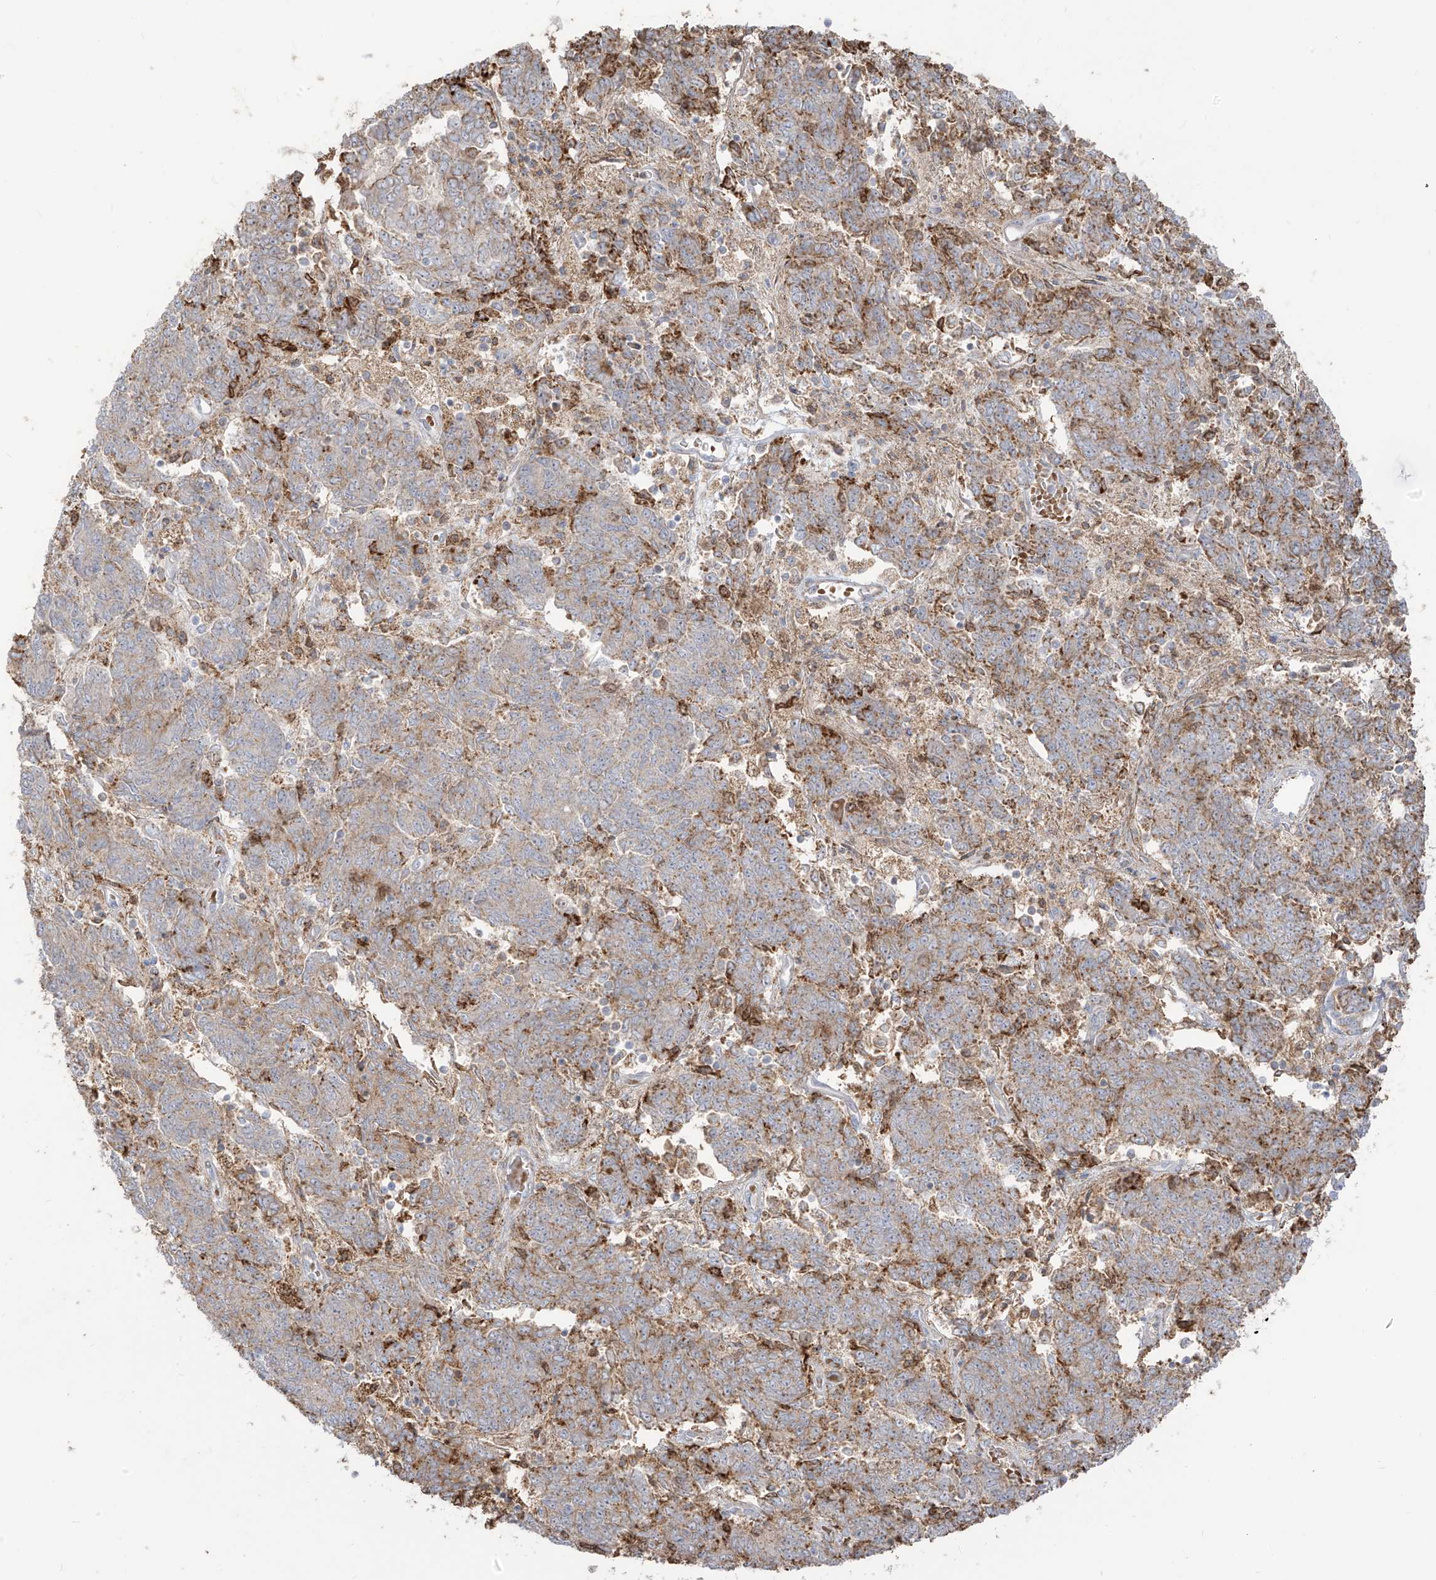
{"staining": {"intensity": "moderate", "quantity": ">75%", "location": "cytoplasmic/membranous"}, "tissue": "endometrial cancer", "cell_type": "Tumor cells", "image_type": "cancer", "snomed": [{"axis": "morphology", "description": "Adenocarcinoma, NOS"}, {"axis": "topography", "description": "Endometrium"}], "caption": "Protein staining demonstrates moderate cytoplasmic/membranous positivity in about >75% of tumor cells in endometrial cancer. The protein is stained brown, and the nuclei are stained in blue (DAB IHC with brightfield microscopy, high magnification).", "gene": "ZGRF1", "patient": {"sex": "female", "age": 80}}